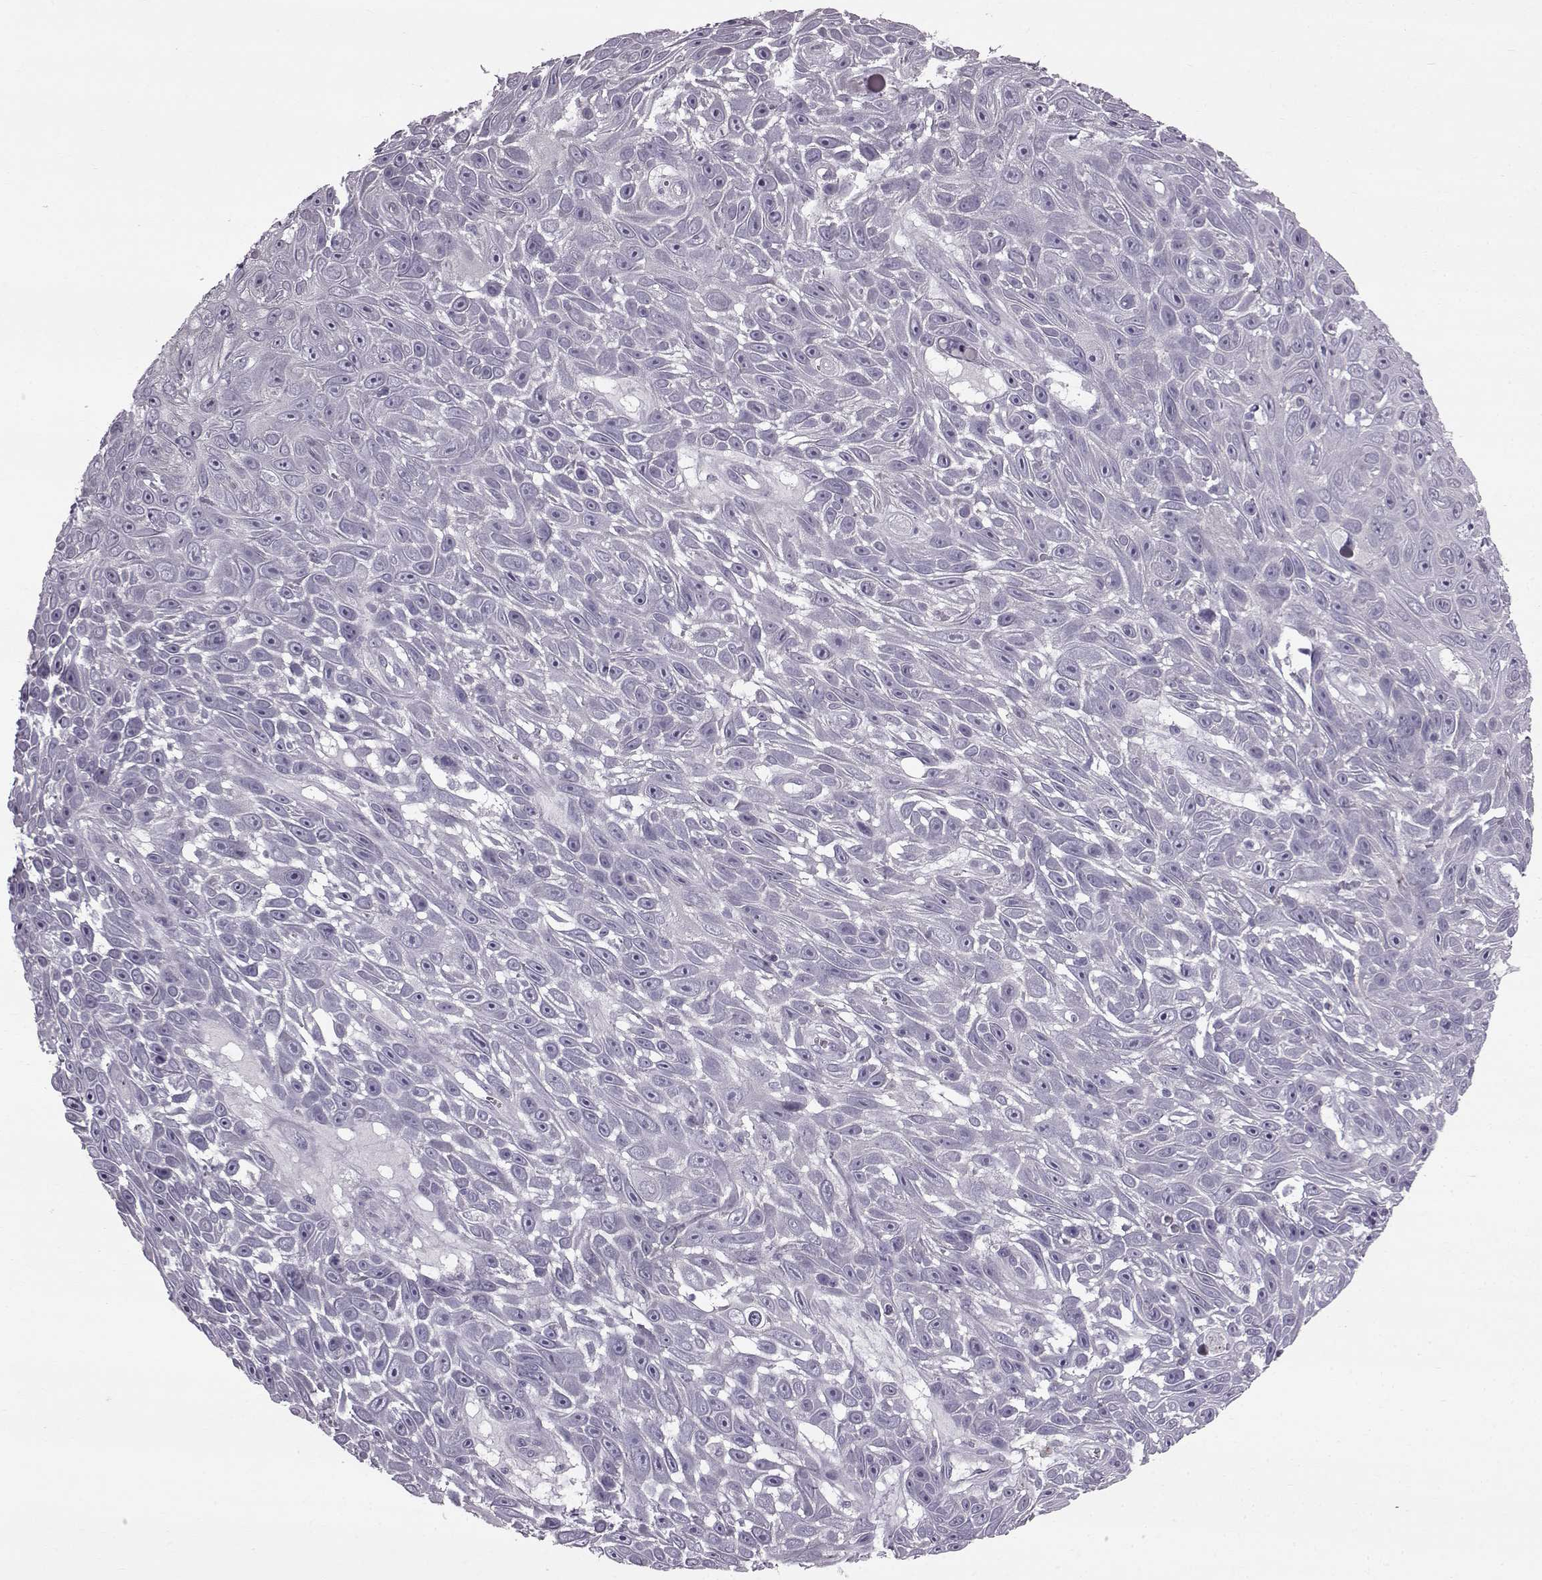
{"staining": {"intensity": "negative", "quantity": "none", "location": "none"}, "tissue": "skin cancer", "cell_type": "Tumor cells", "image_type": "cancer", "snomed": [{"axis": "morphology", "description": "Squamous cell carcinoma, NOS"}, {"axis": "topography", "description": "Skin"}], "caption": "Immunohistochemical staining of human skin squamous cell carcinoma demonstrates no significant positivity in tumor cells.", "gene": "SLC28A2", "patient": {"sex": "male", "age": 82}}